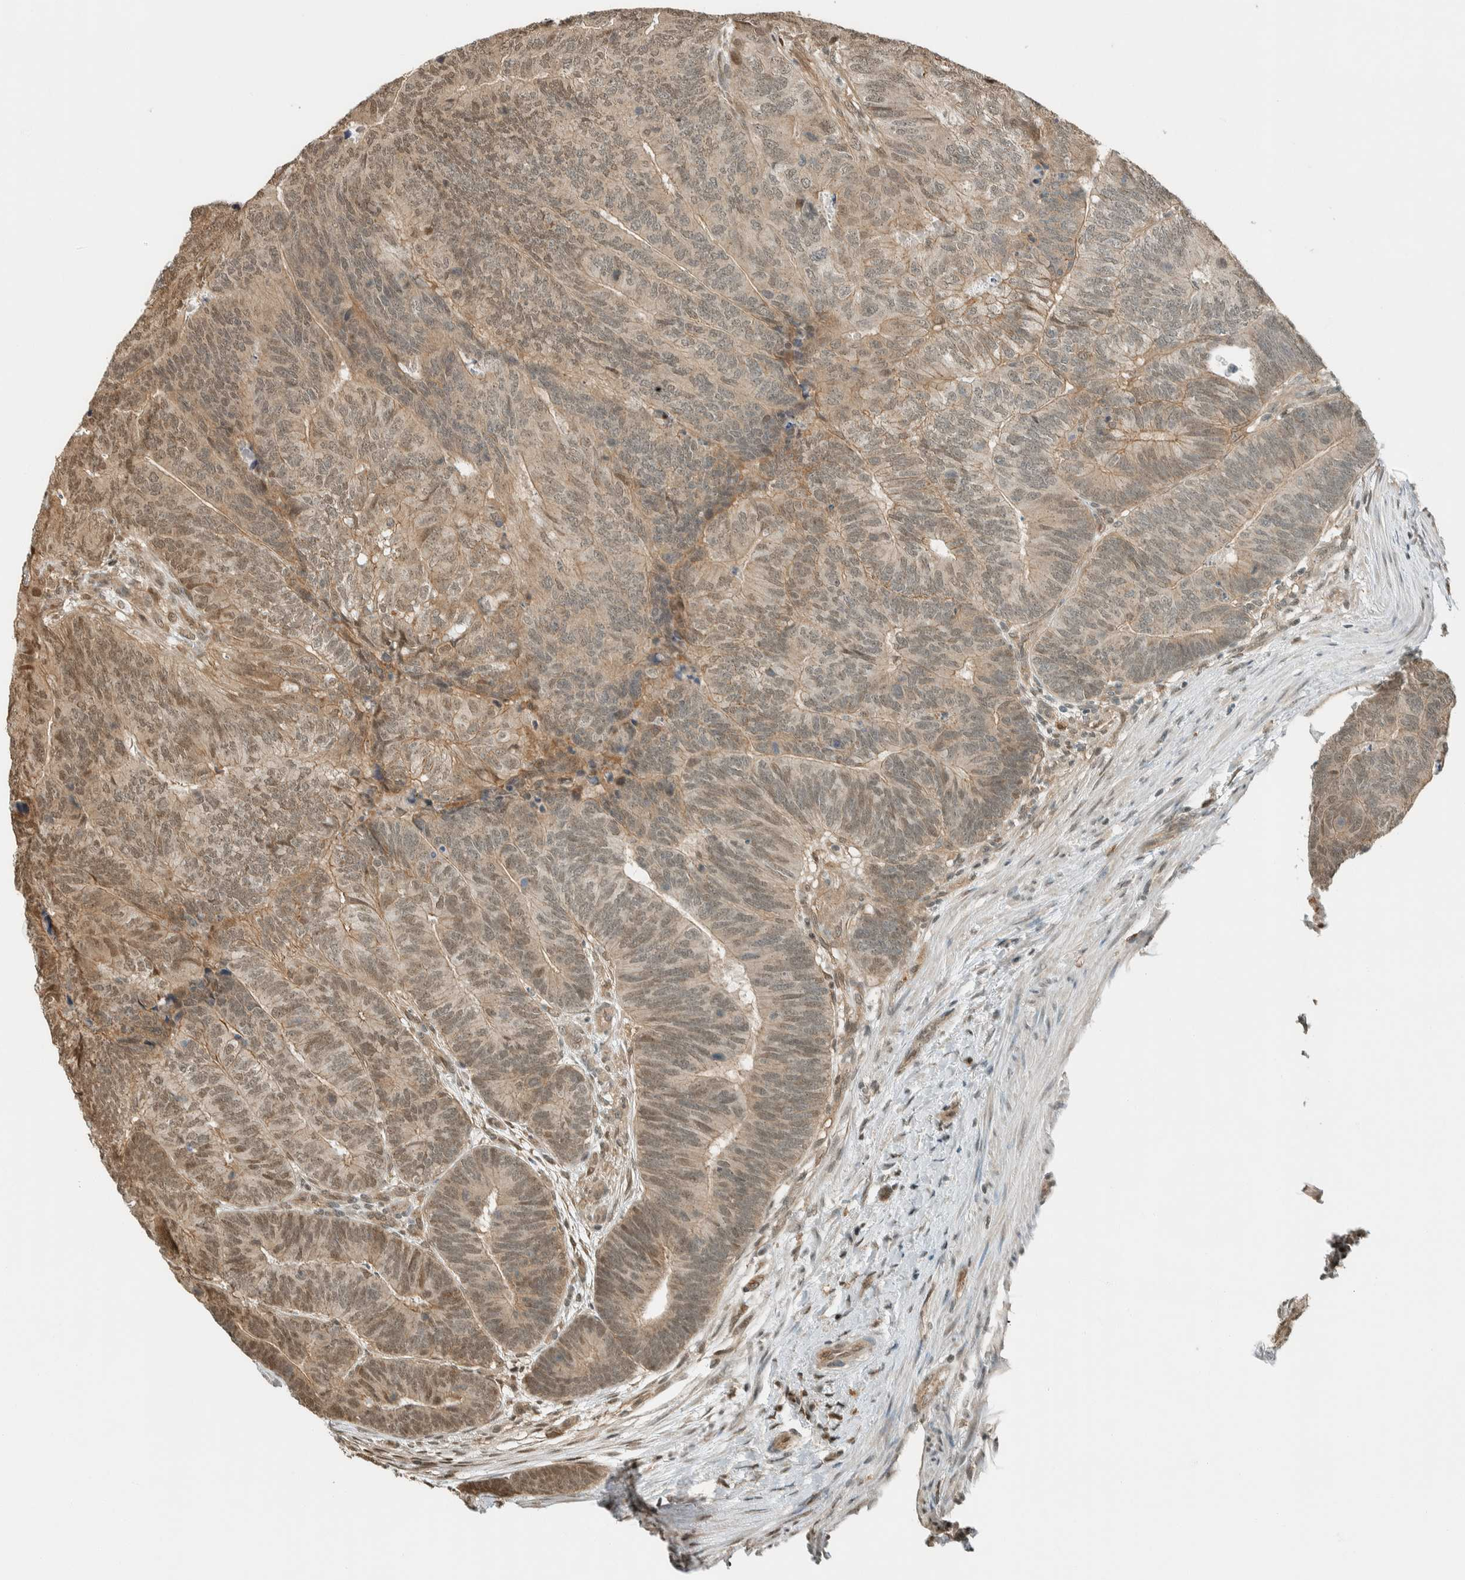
{"staining": {"intensity": "moderate", "quantity": ">75%", "location": "cytoplasmic/membranous,nuclear"}, "tissue": "colorectal cancer", "cell_type": "Tumor cells", "image_type": "cancer", "snomed": [{"axis": "morphology", "description": "Adenocarcinoma, NOS"}, {"axis": "topography", "description": "Colon"}], "caption": "Immunohistochemical staining of human adenocarcinoma (colorectal) displays medium levels of moderate cytoplasmic/membranous and nuclear protein staining in about >75% of tumor cells.", "gene": "NIBAN2", "patient": {"sex": "female", "age": 67}}